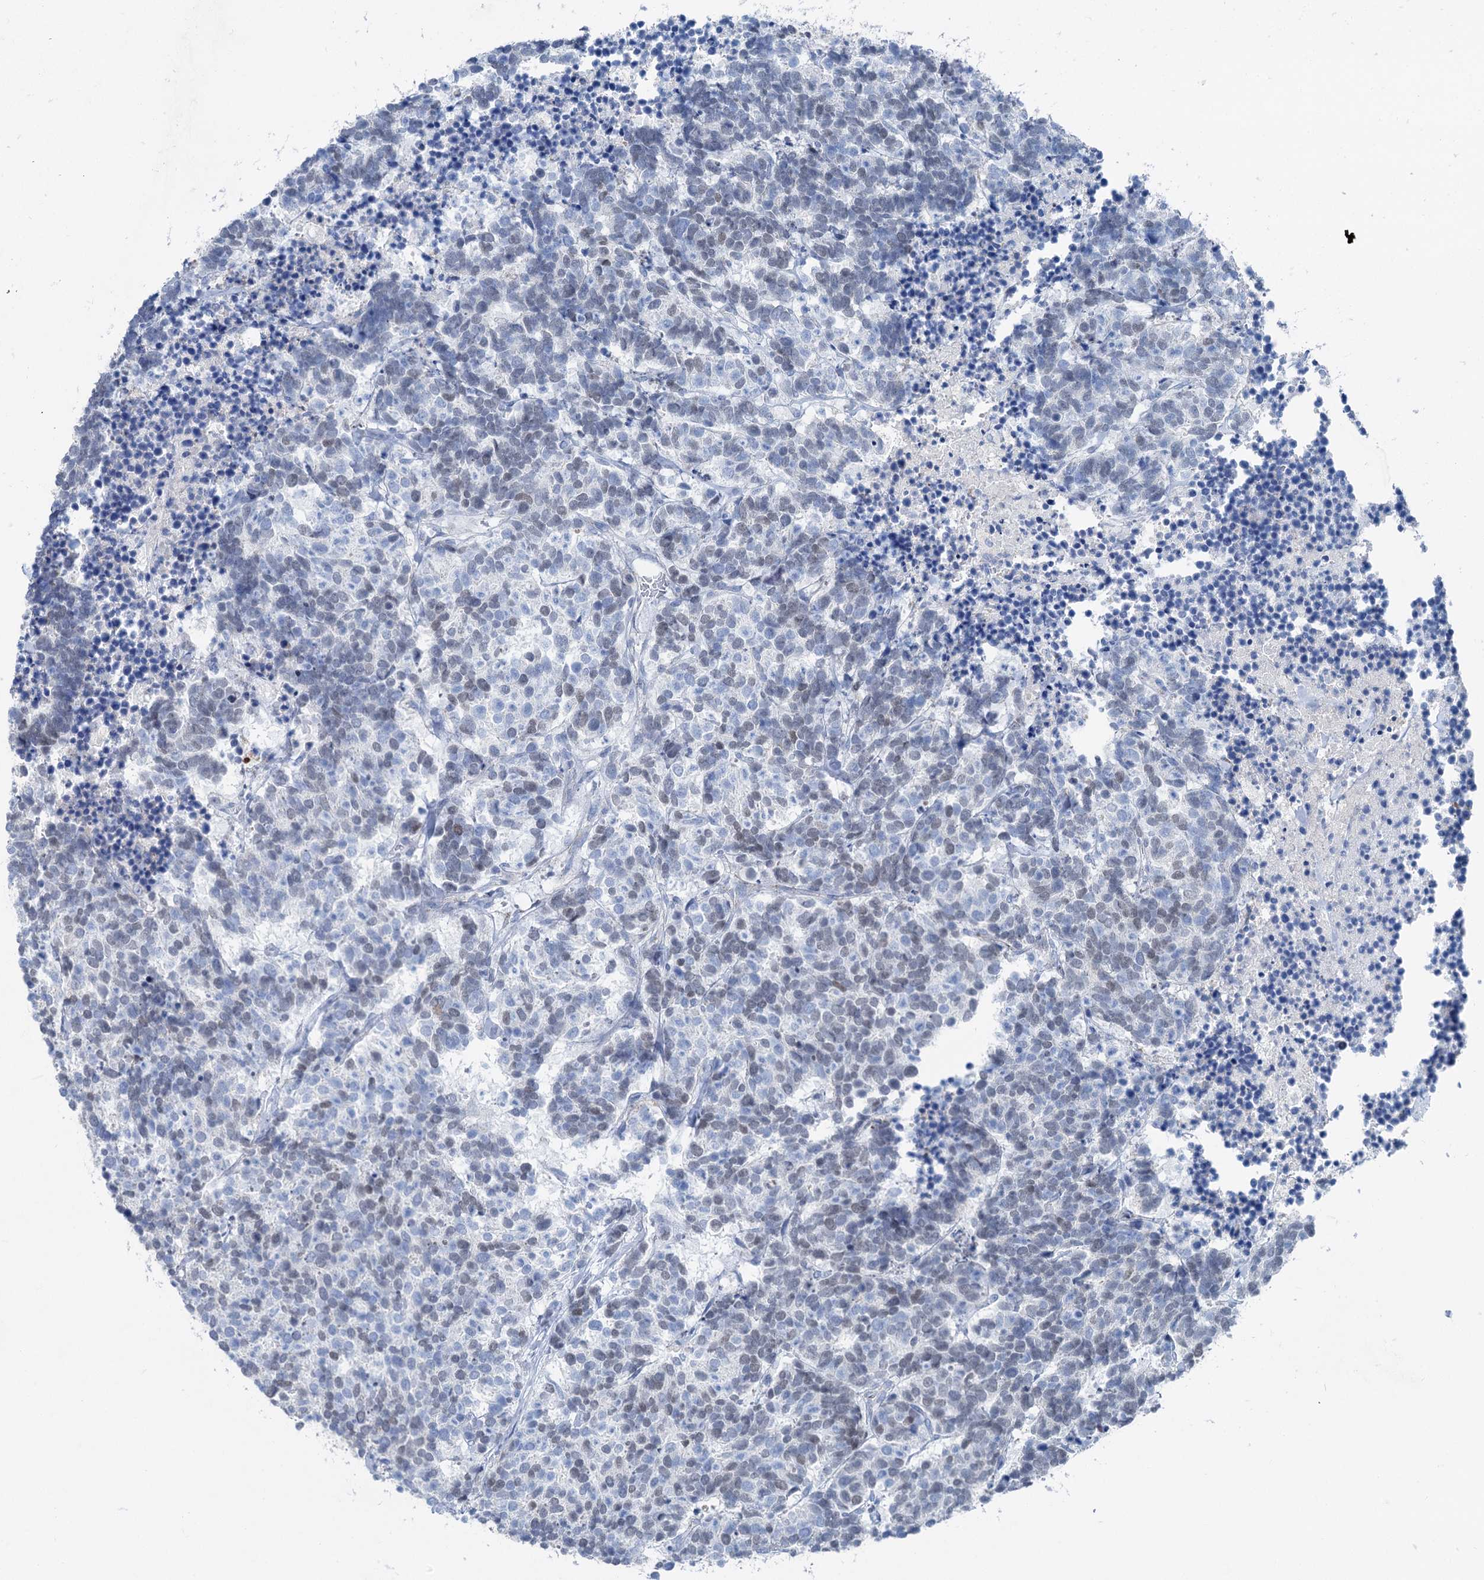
{"staining": {"intensity": "weak", "quantity": "25%-75%", "location": "nuclear"}, "tissue": "carcinoid", "cell_type": "Tumor cells", "image_type": "cancer", "snomed": [{"axis": "morphology", "description": "Carcinoma, NOS"}, {"axis": "morphology", "description": "Carcinoid, malignant, NOS"}, {"axis": "topography", "description": "Urinary bladder"}], "caption": "A histopathology image showing weak nuclear positivity in approximately 25%-75% of tumor cells in carcinoid (malignant), as visualized by brown immunohistochemical staining.", "gene": "ELP4", "patient": {"sex": "male", "age": 57}}